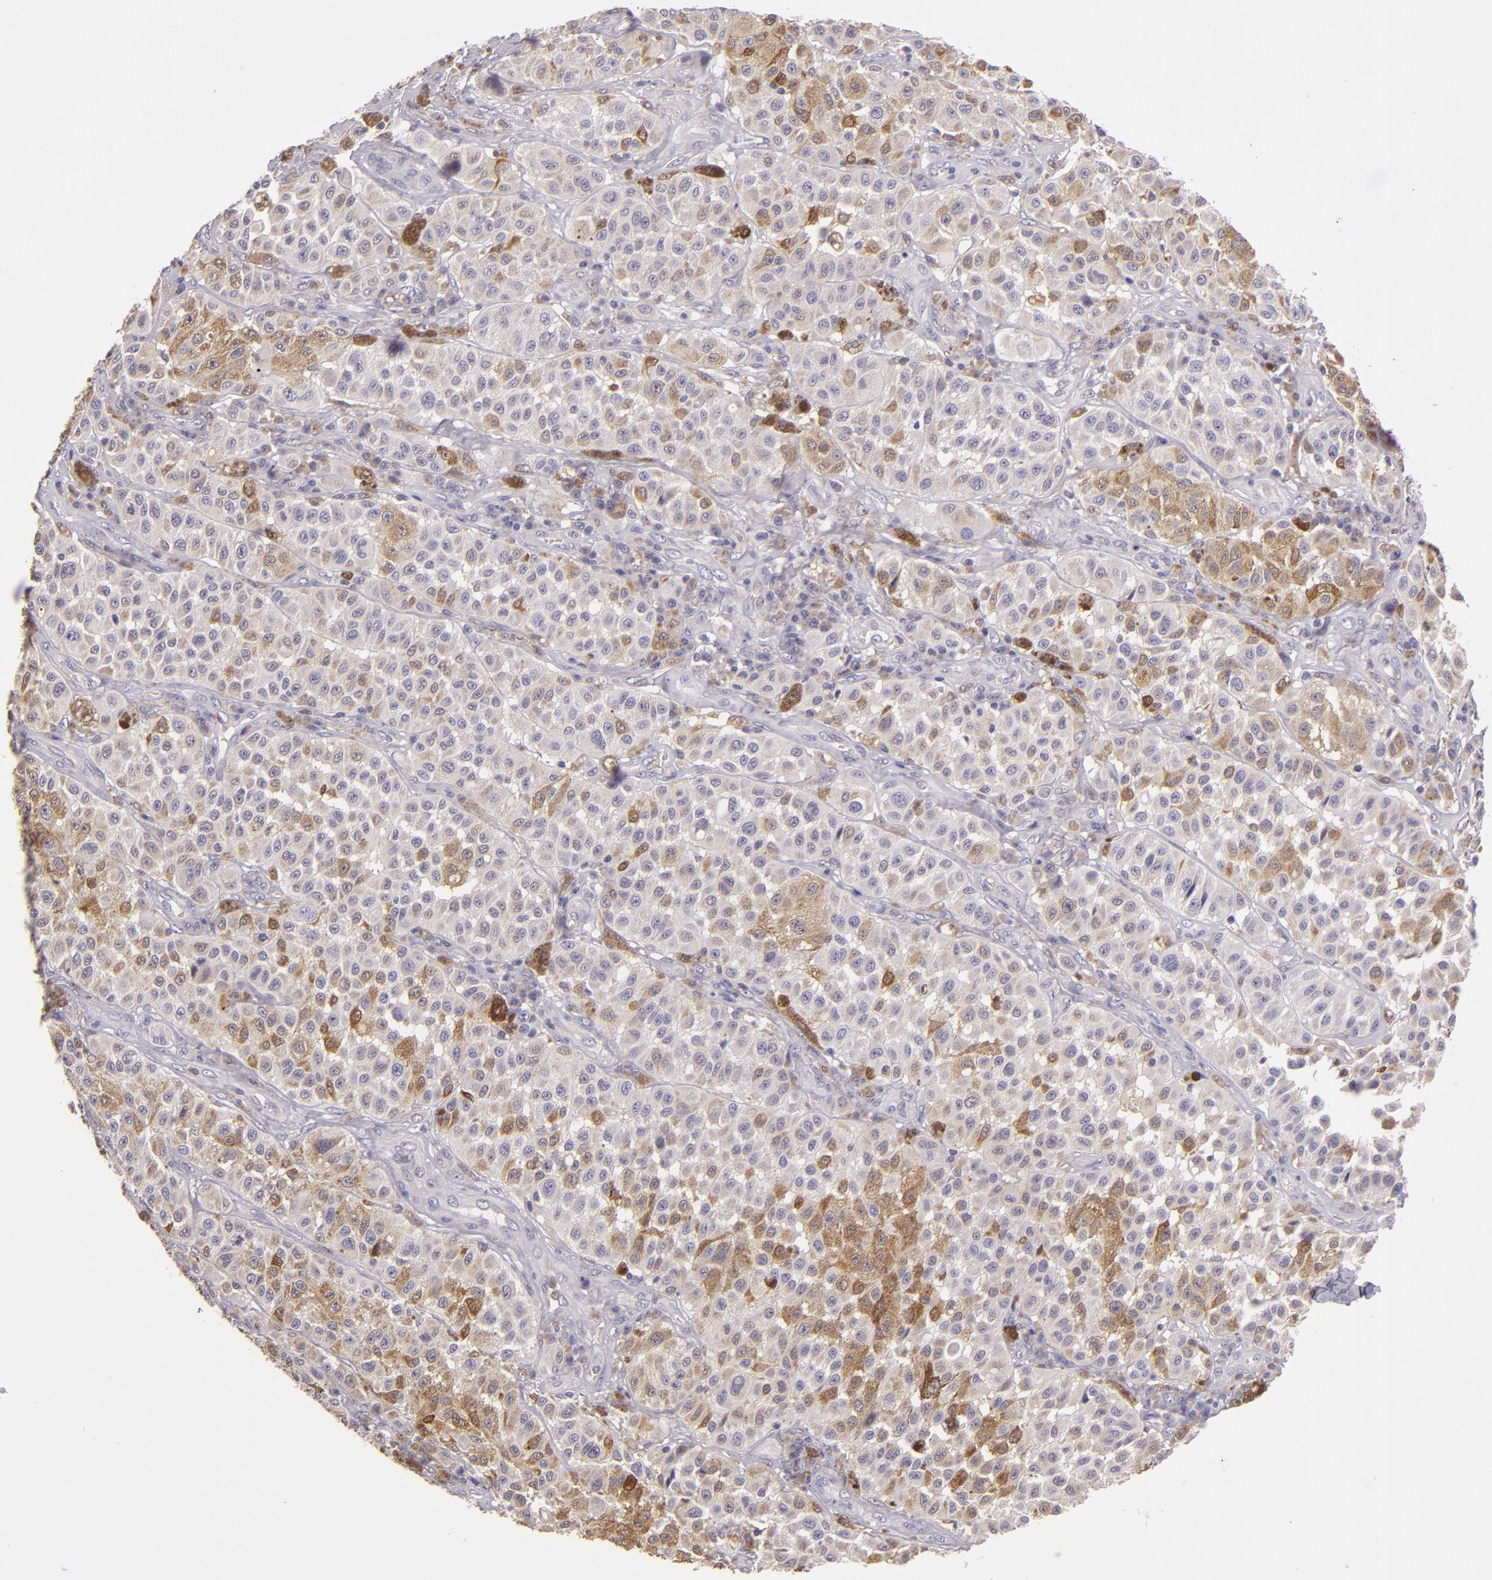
{"staining": {"intensity": "moderate", "quantity": "25%-75%", "location": "cytoplasmic/membranous"}, "tissue": "melanoma", "cell_type": "Tumor cells", "image_type": "cancer", "snomed": [{"axis": "morphology", "description": "Malignant melanoma, NOS"}, {"axis": "topography", "description": "Skin"}], "caption": "This is an image of immunohistochemistry staining of melanoma, which shows moderate staining in the cytoplasmic/membranous of tumor cells.", "gene": "FHIT", "patient": {"sex": "female", "age": 64}}